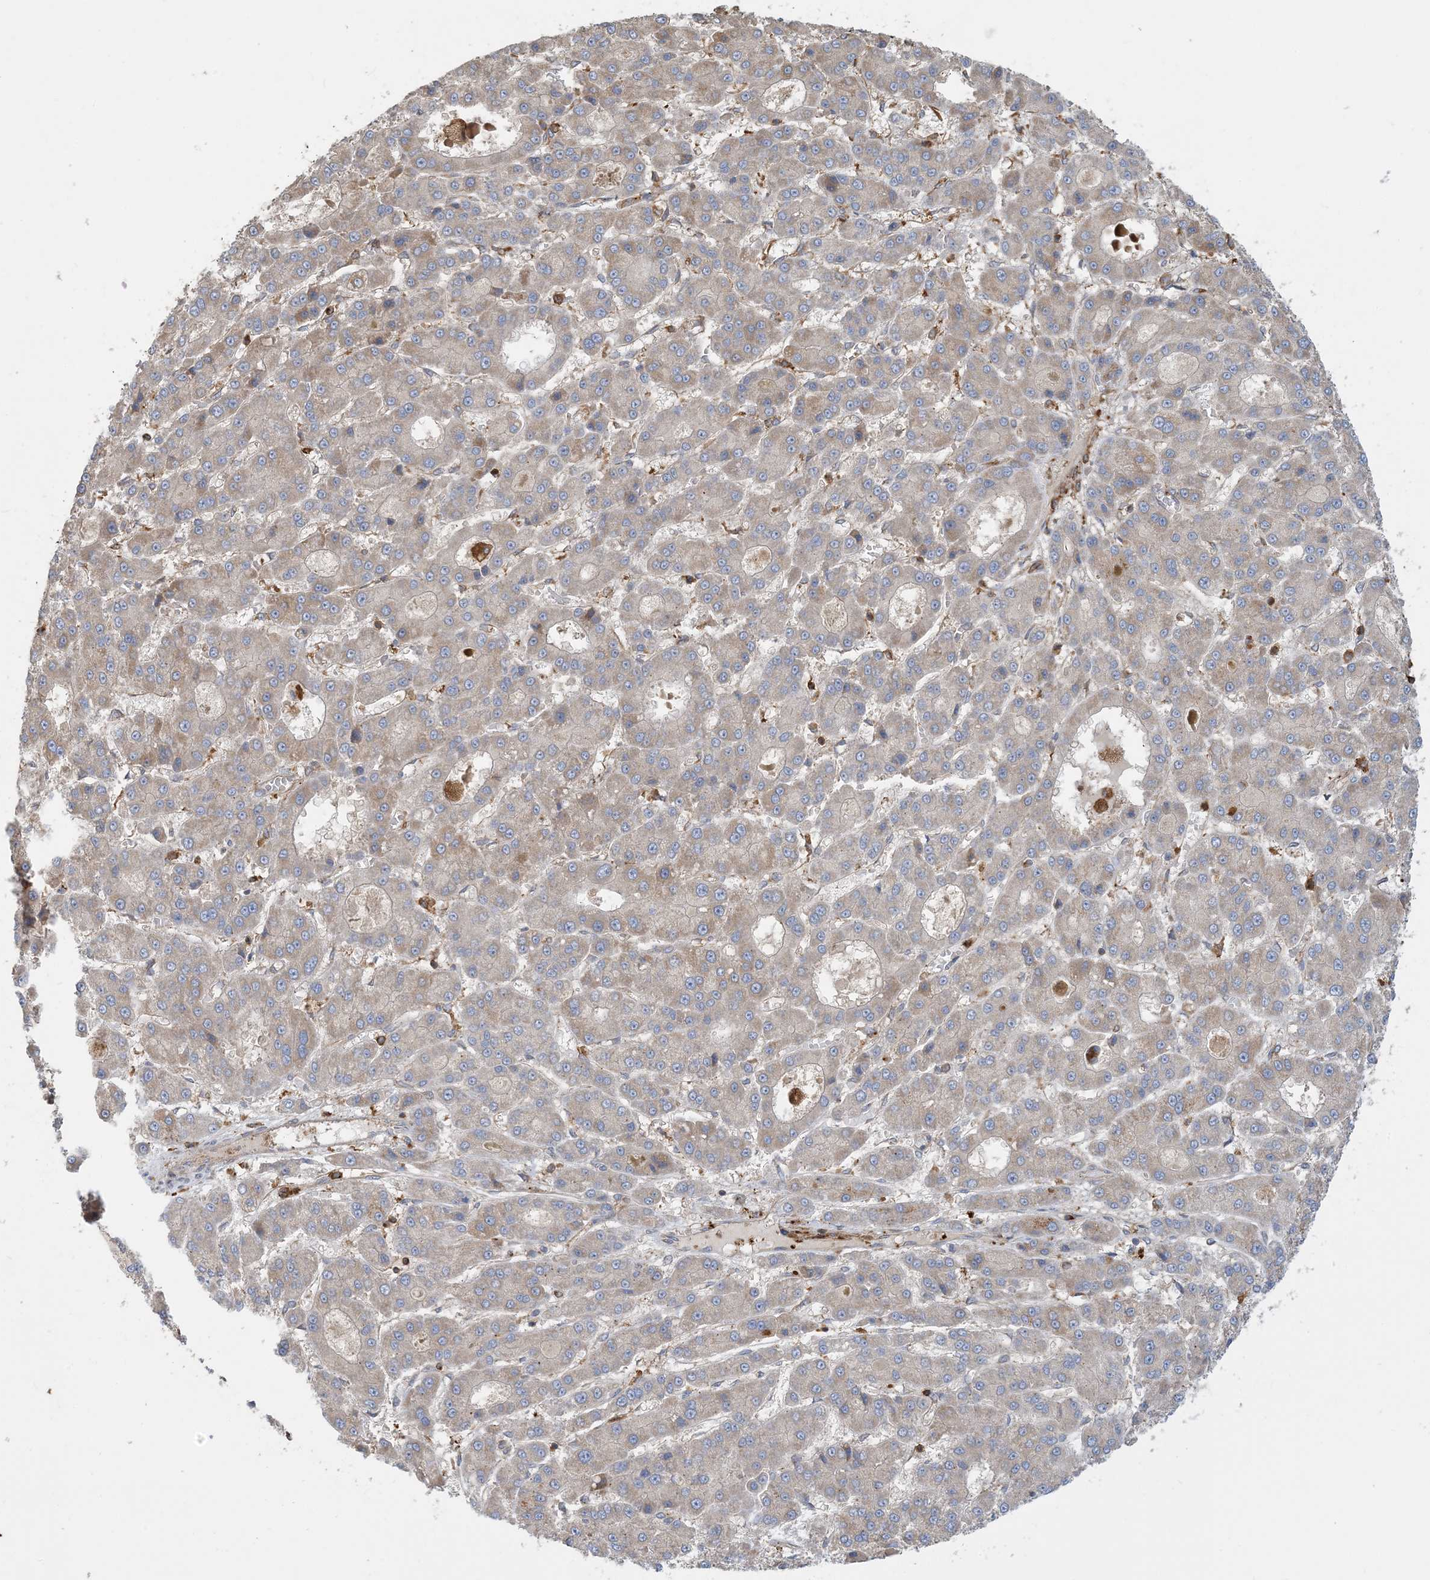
{"staining": {"intensity": "weak", "quantity": "25%-75%", "location": "cytoplasmic/membranous"}, "tissue": "liver cancer", "cell_type": "Tumor cells", "image_type": "cancer", "snomed": [{"axis": "morphology", "description": "Carcinoma, Hepatocellular, NOS"}, {"axis": "topography", "description": "Liver"}], "caption": "Brown immunohistochemical staining in human liver cancer displays weak cytoplasmic/membranous positivity in approximately 25%-75% of tumor cells.", "gene": "SFMBT2", "patient": {"sex": "male", "age": 70}}